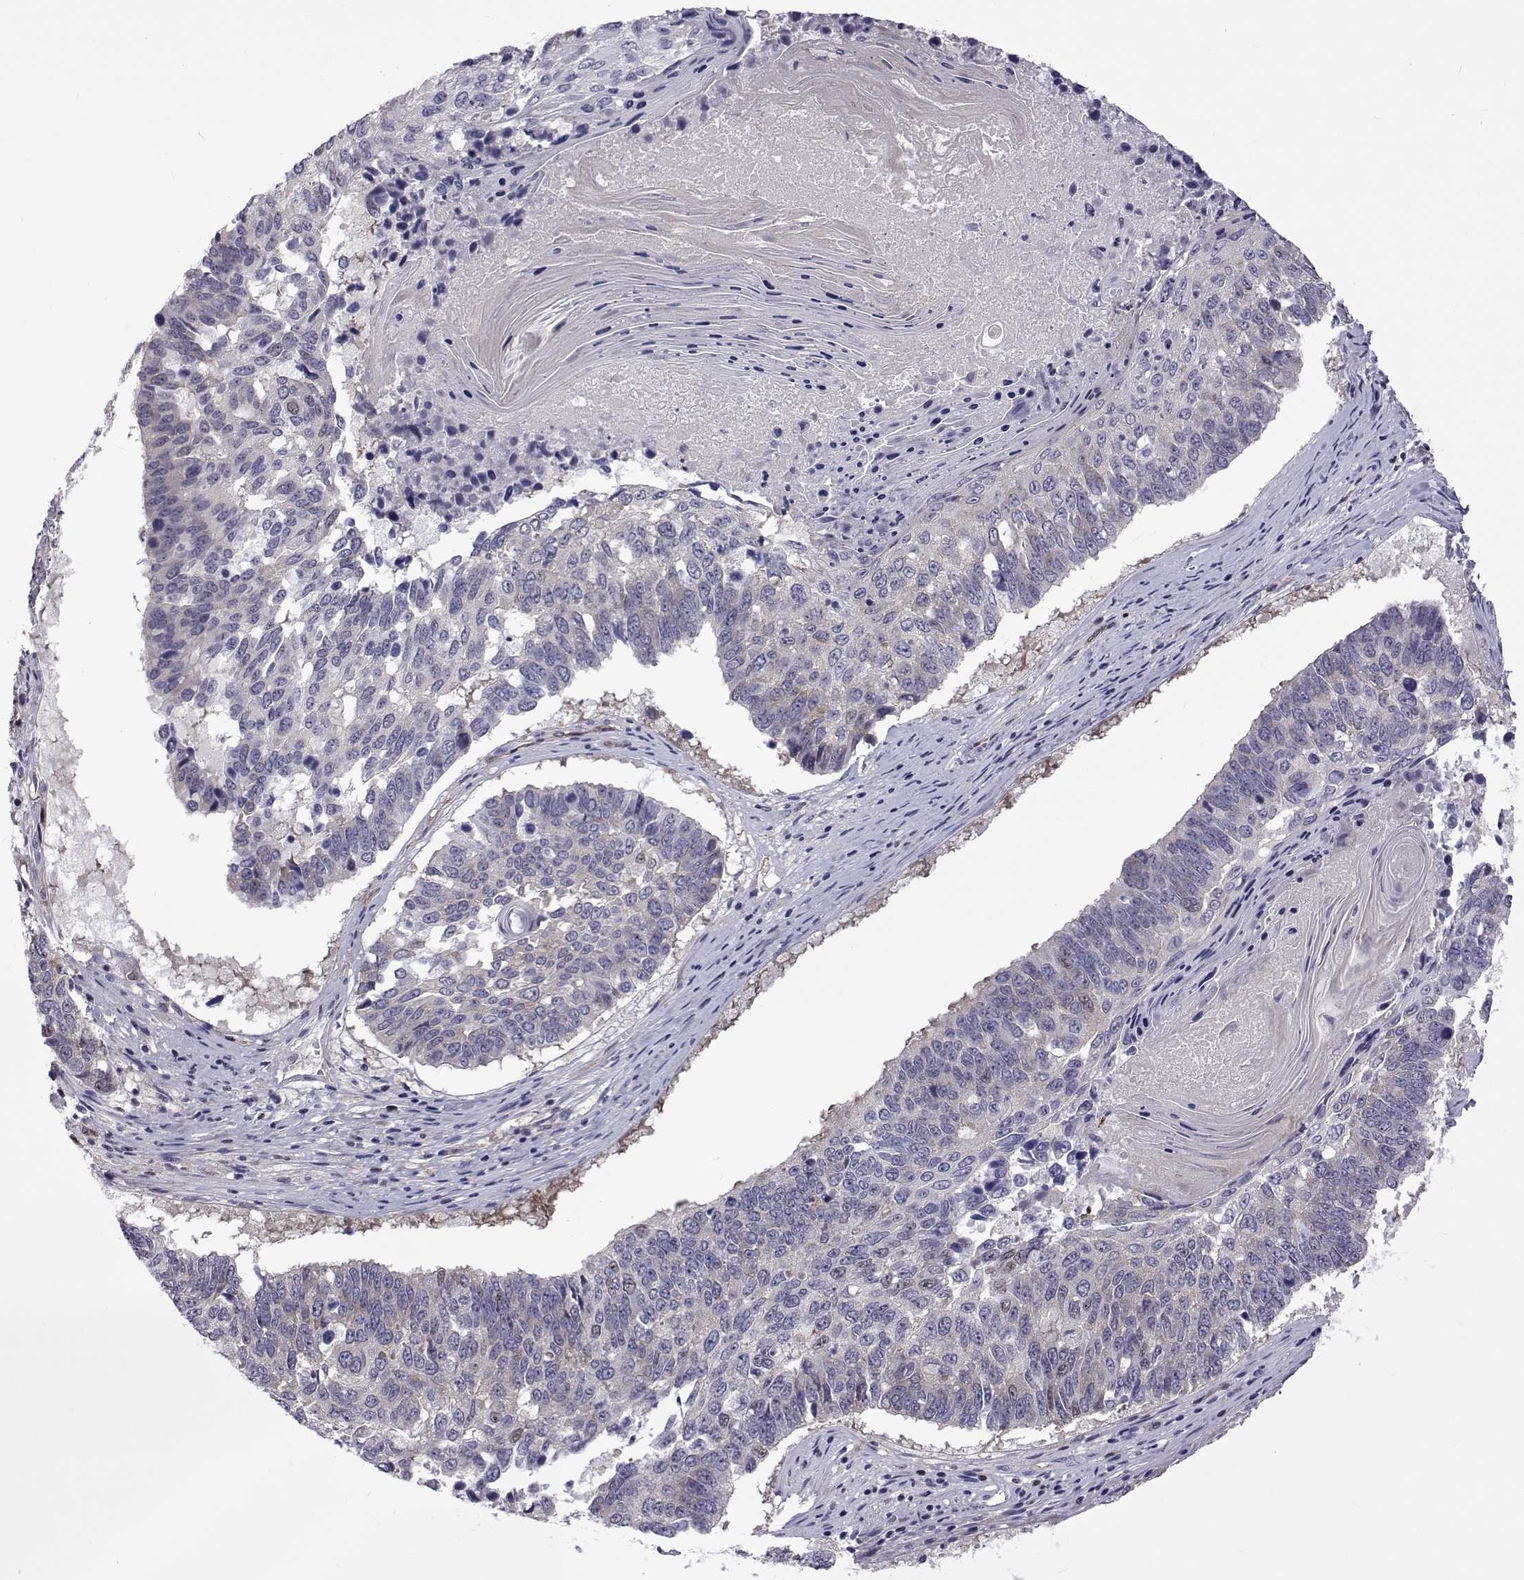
{"staining": {"intensity": "negative", "quantity": "none", "location": "none"}, "tissue": "lung cancer", "cell_type": "Tumor cells", "image_type": "cancer", "snomed": [{"axis": "morphology", "description": "Squamous cell carcinoma, NOS"}, {"axis": "topography", "description": "Lung"}], "caption": "Immunohistochemistry of squamous cell carcinoma (lung) reveals no staining in tumor cells.", "gene": "TCF15", "patient": {"sex": "male", "age": 73}}